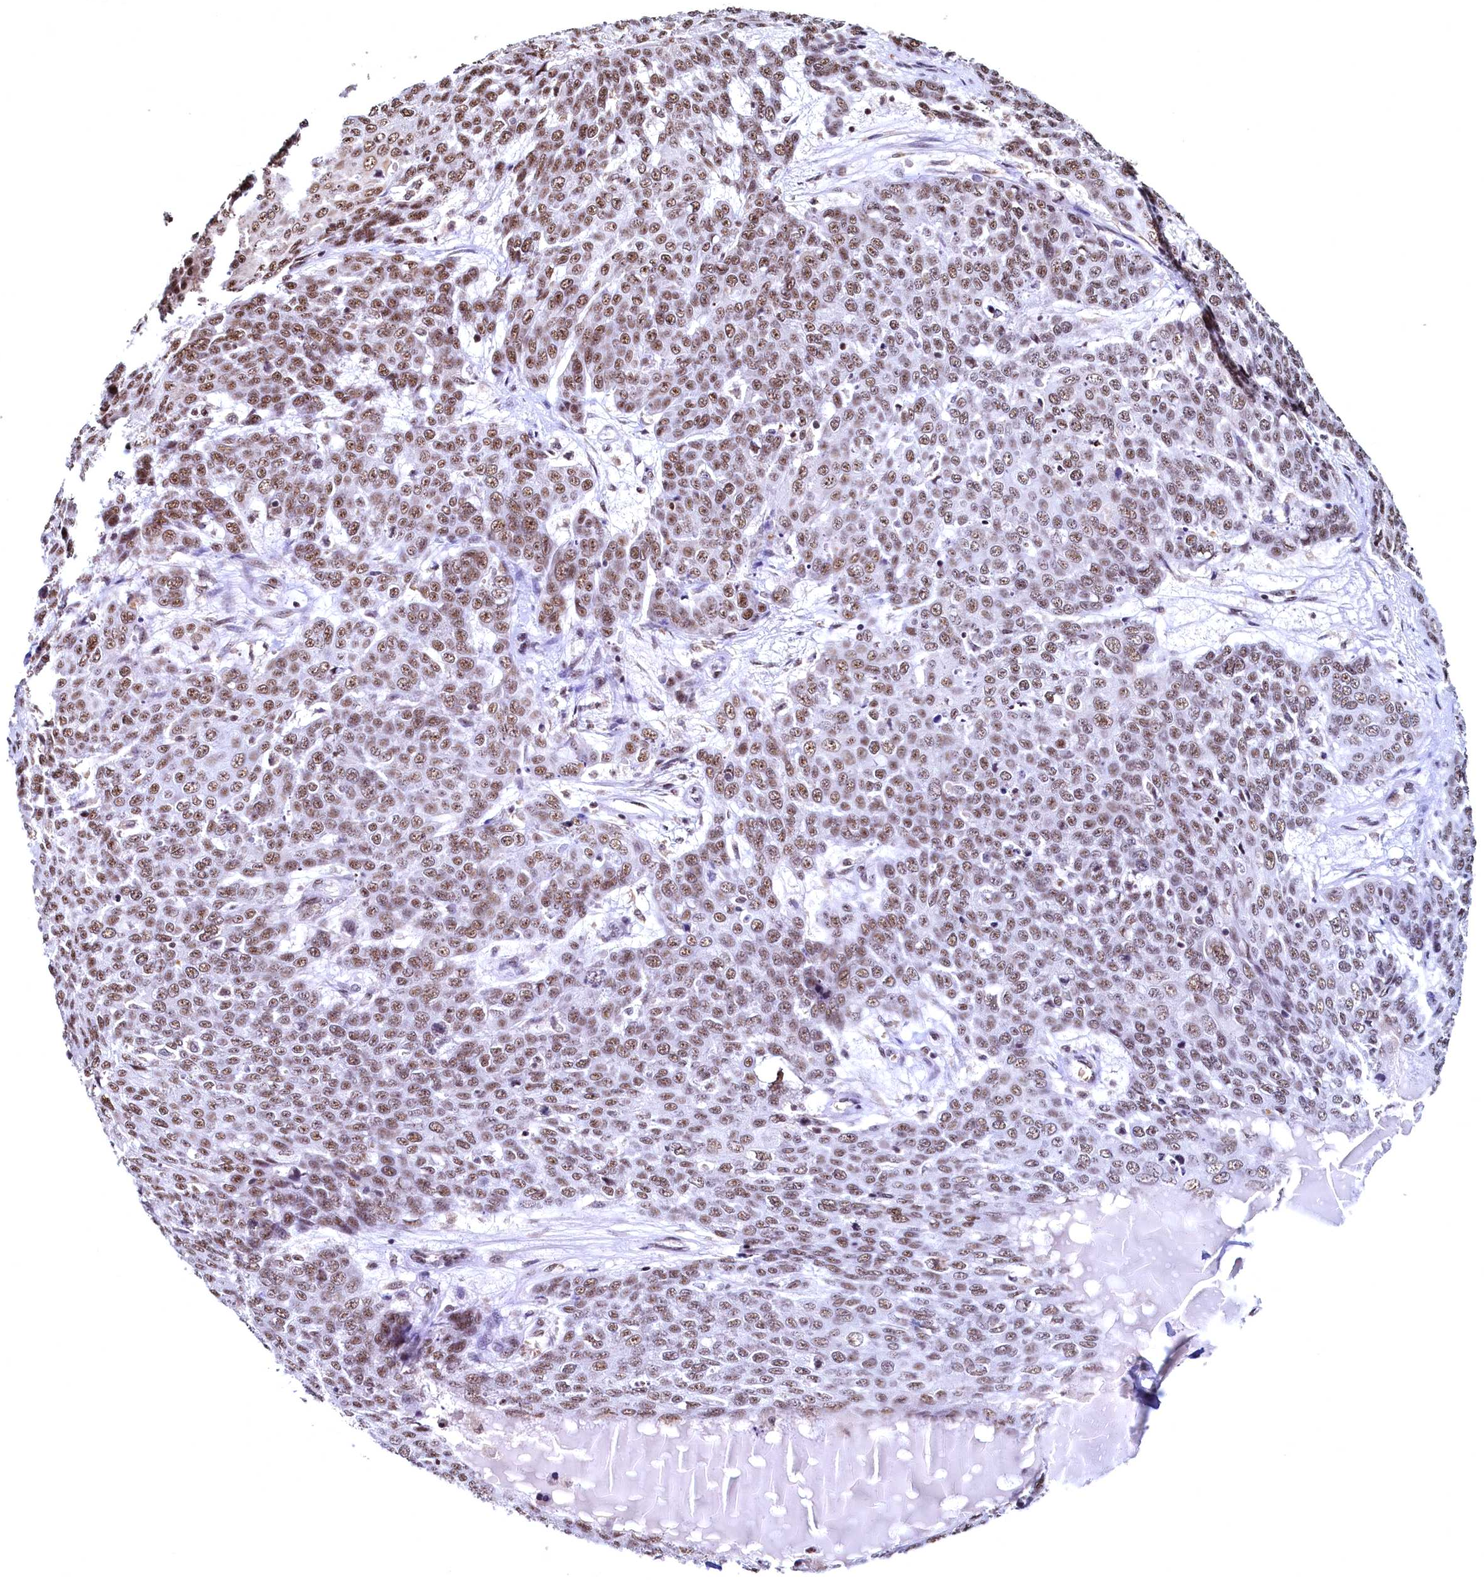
{"staining": {"intensity": "moderate", "quantity": ">75%", "location": "nuclear"}, "tissue": "skin cancer", "cell_type": "Tumor cells", "image_type": "cancer", "snomed": [{"axis": "morphology", "description": "Squamous cell carcinoma, NOS"}, {"axis": "topography", "description": "Skin"}], "caption": "This image shows immunohistochemistry staining of human skin squamous cell carcinoma, with medium moderate nuclear positivity in about >75% of tumor cells.", "gene": "RSRC2", "patient": {"sex": "male", "age": 71}}